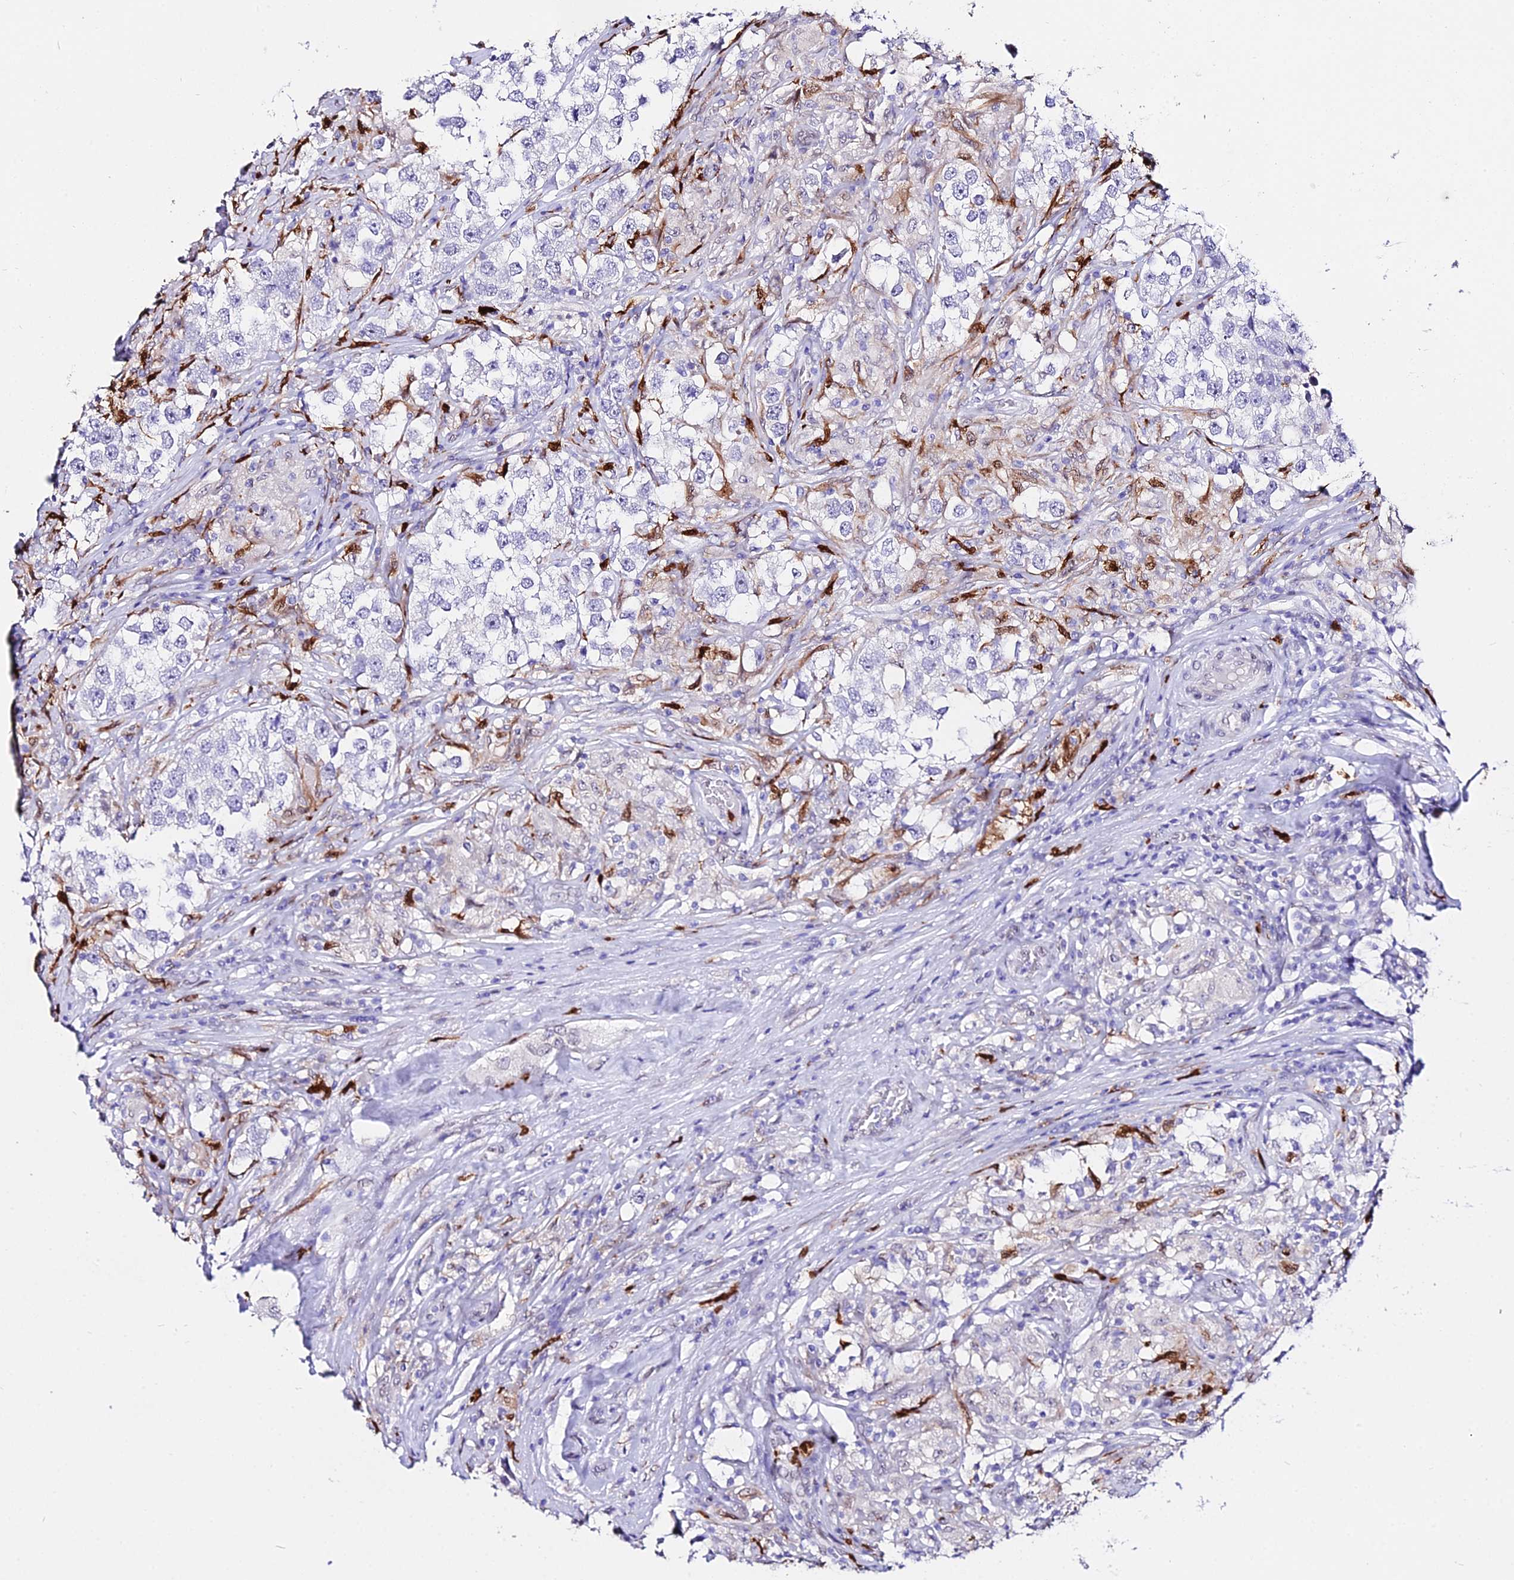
{"staining": {"intensity": "negative", "quantity": "none", "location": "none"}, "tissue": "testis cancer", "cell_type": "Tumor cells", "image_type": "cancer", "snomed": [{"axis": "morphology", "description": "Seminoma, NOS"}, {"axis": "topography", "description": "Testis"}], "caption": "Human seminoma (testis) stained for a protein using IHC reveals no staining in tumor cells.", "gene": "MCM10", "patient": {"sex": "male", "age": 46}}